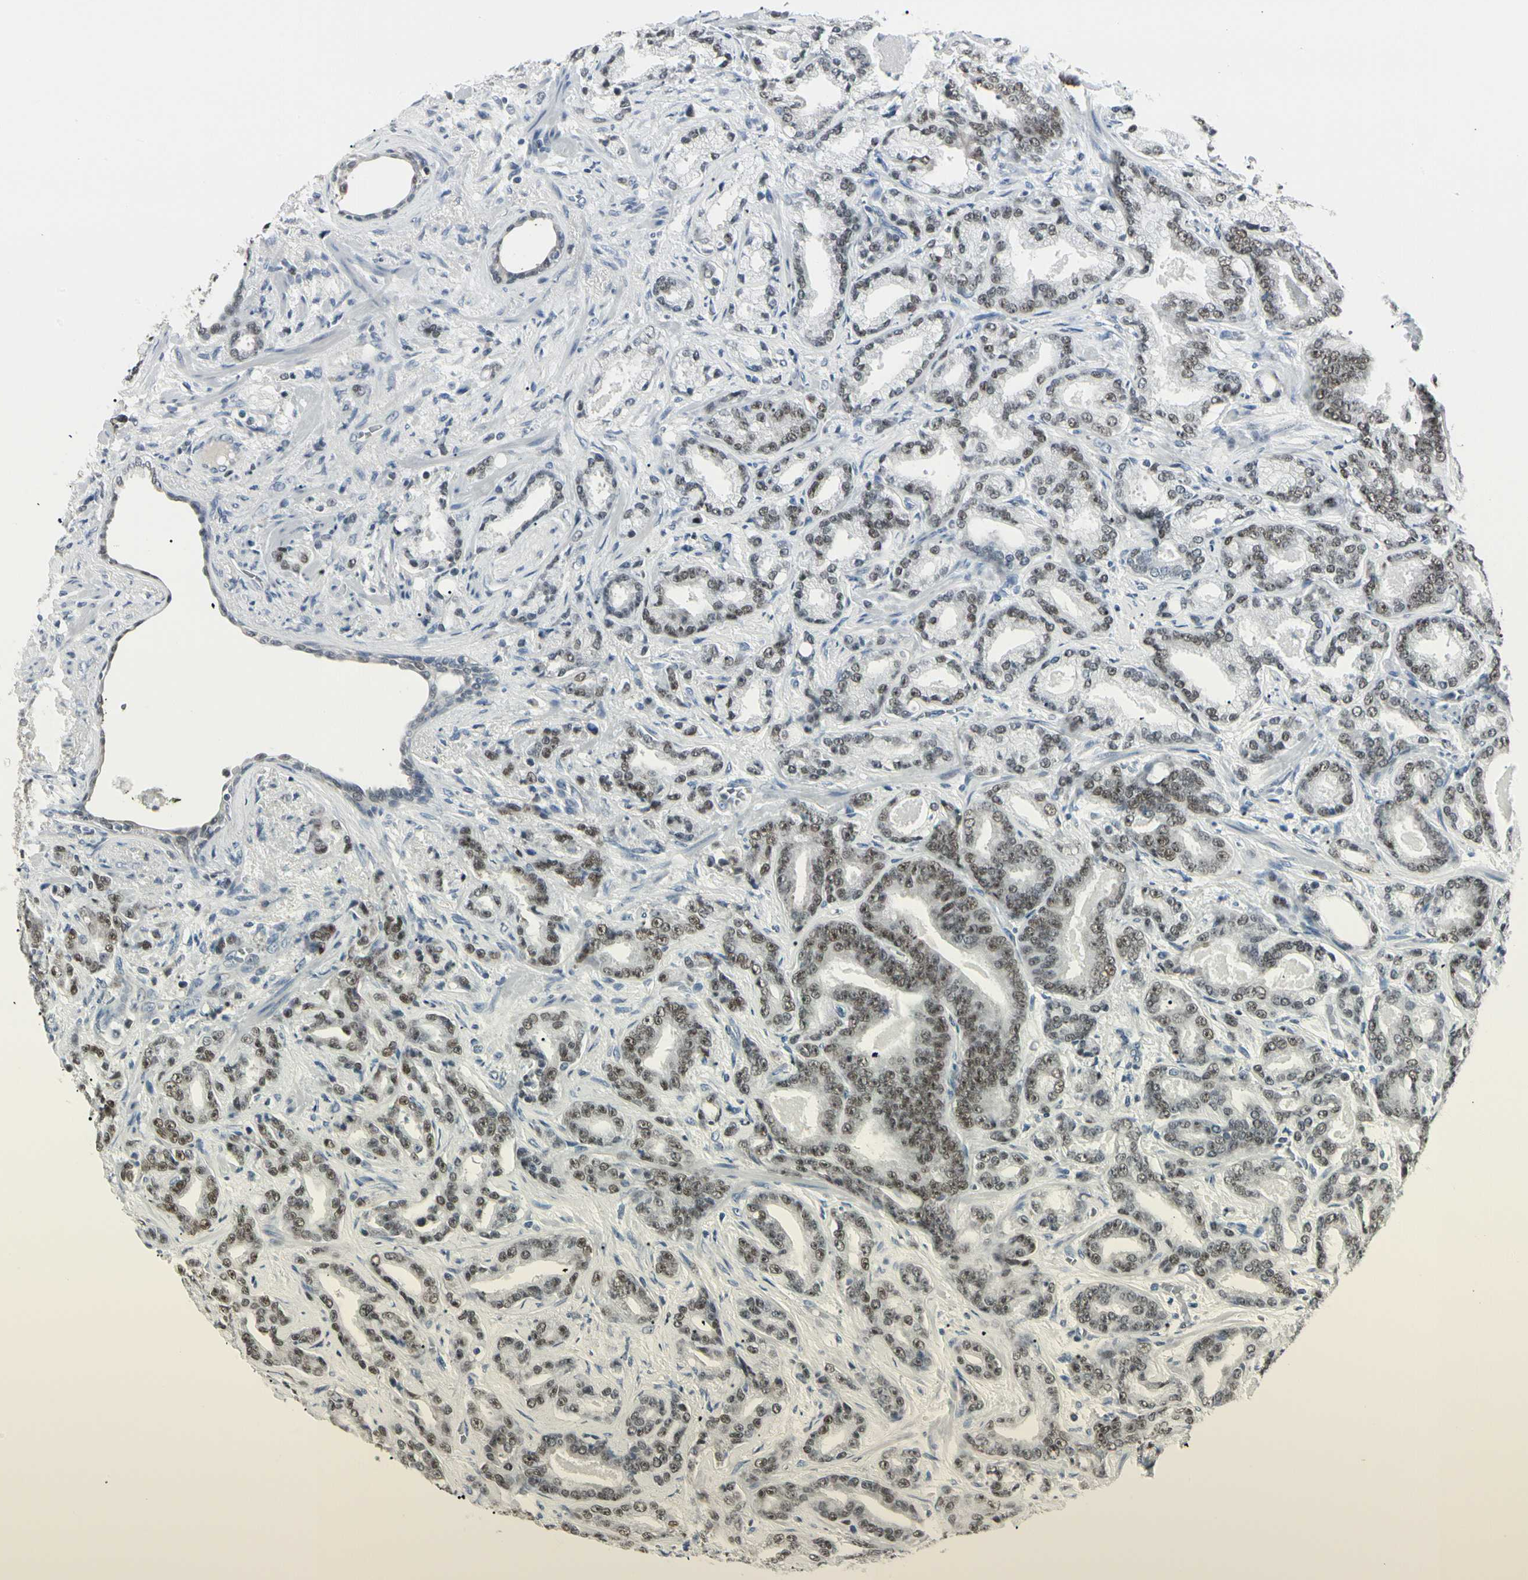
{"staining": {"intensity": "moderate", "quantity": ">75%", "location": "nuclear"}, "tissue": "prostate cancer", "cell_type": "Tumor cells", "image_type": "cancer", "snomed": [{"axis": "morphology", "description": "Adenocarcinoma, Low grade"}, {"axis": "topography", "description": "Prostate"}], "caption": "Immunohistochemical staining of human low-grade adenocarcinoma (prostate) demonstrates medium levels of moderate nuclear staining in about >75% of tumor cells.", "gene": "ZBTB7B", "patient": {"sex": "male", "age": 63}}